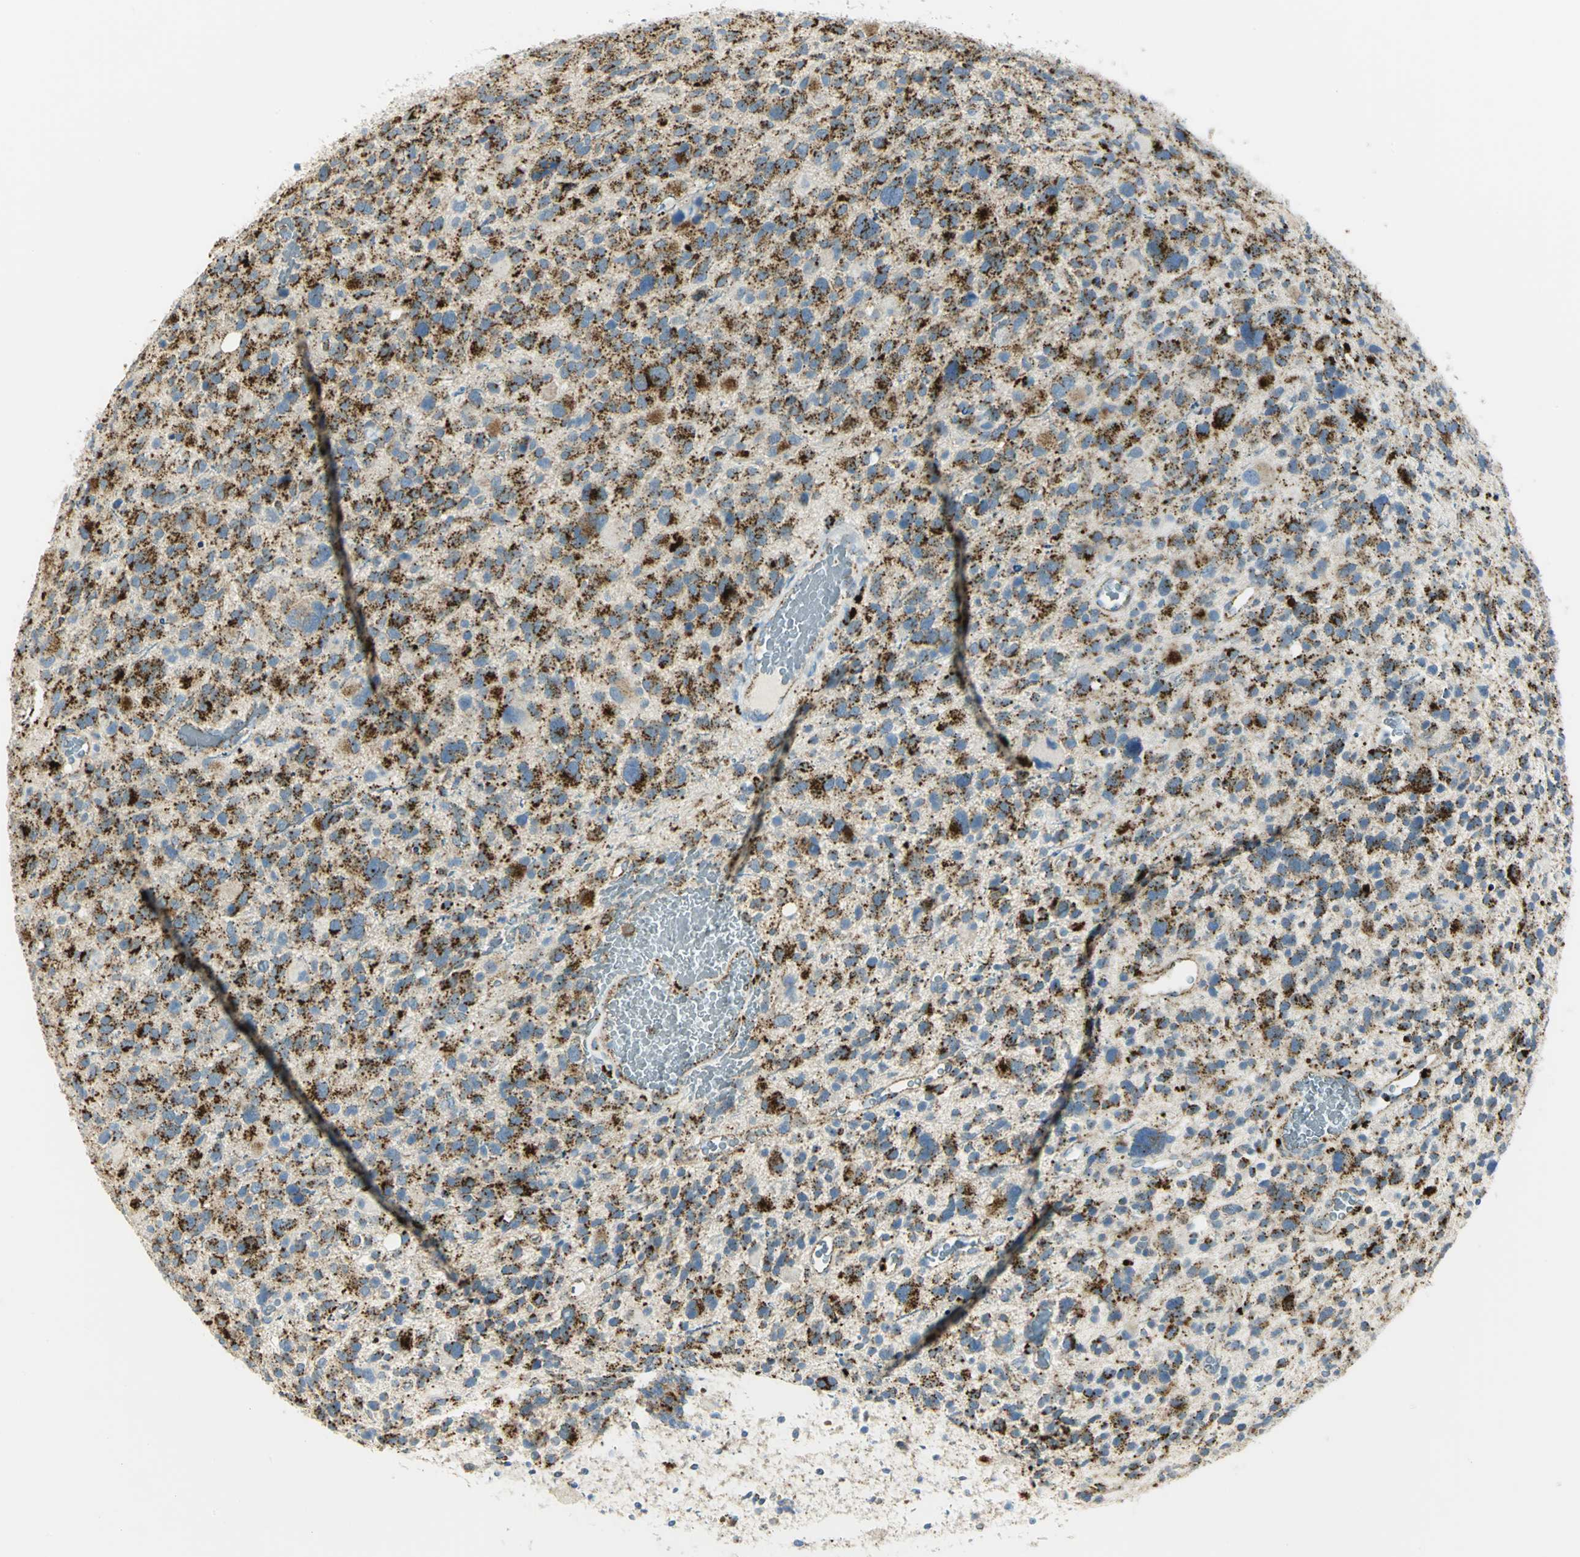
{"staining": {"intensity": "strong", "quantity": ">75%", "location": "cytoplasmic/membranous"}, "tissue": "glioma", "cell_type": "Tumor cells", "image_type": "cancer", "snomed": [{"axis": "morphology", "description": "Glioma, malignant, High grade"}, {"axis": "topography", "description": "Brain"}], "caption": "Immunohistochemical staining of glioma demonstrates strong cytoplasmic/membranous protein positivity in about >75% of tumor cells.", "gene": "ARSA", "patient": {"sex": "male", "age": 48}}